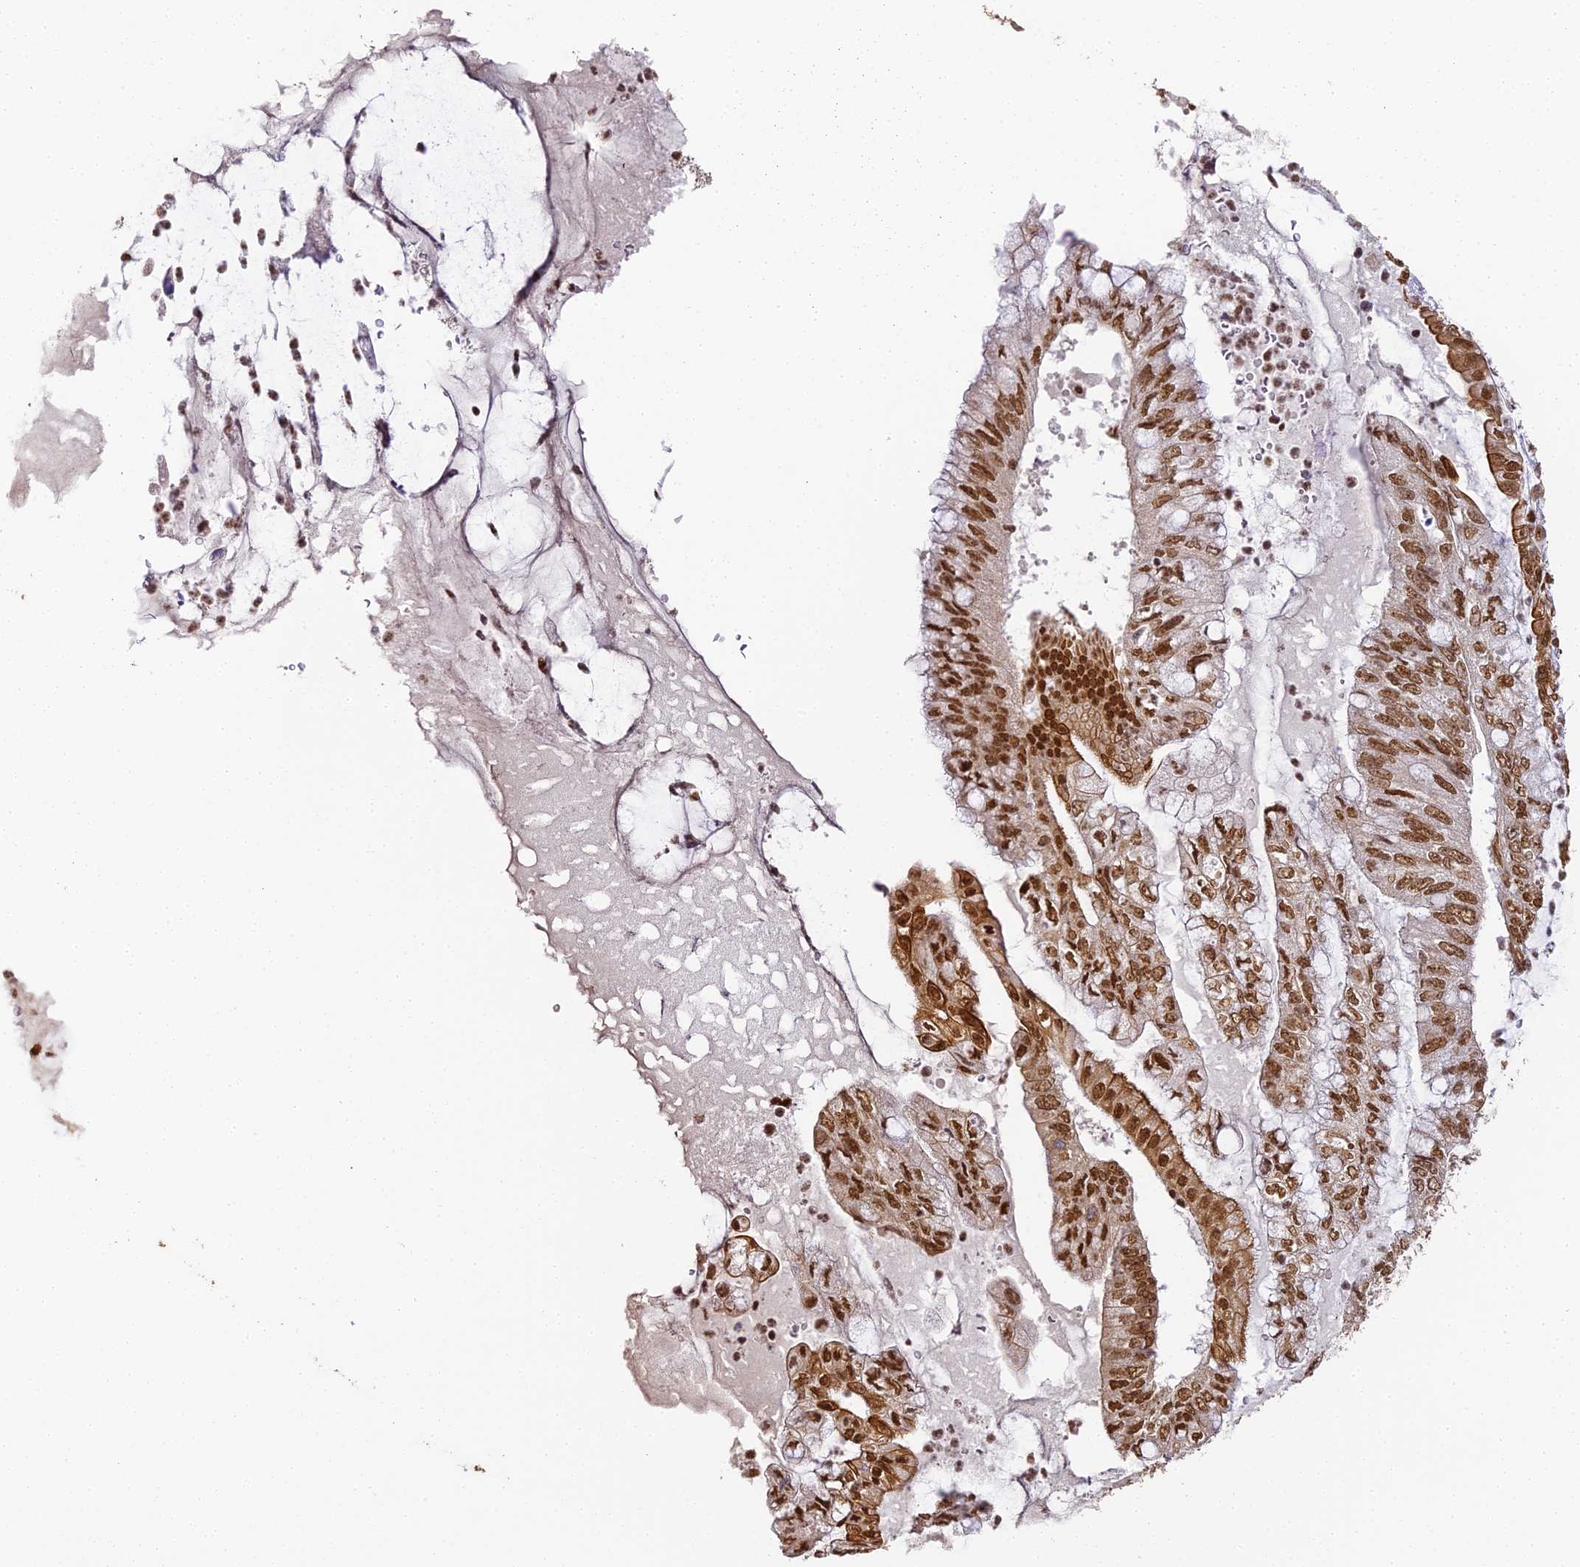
{"staining": {"intensity": "strong", "quantity": ">75%", "location": "nuclear"}, "tissue": "pancreatic cancer", "cell_type": "Tumor cells", "image_type": "cancer", "snomed": [{"axis": "morphology", "description": "Adenocarcinoma, NOS"}, {"axis": "topography", "description": "Pancreas"}], "caption": "A high amount of strong nuclear expression is appreciated in about >75% of tumor cells in pancreatic cancer (adenocarcinoma) tissue. (brown staining indicates protein expression, while blue staining denotes nuclei).", "gene": "HNRNPA1", "patient": {"sex": "female", "age": 73}}